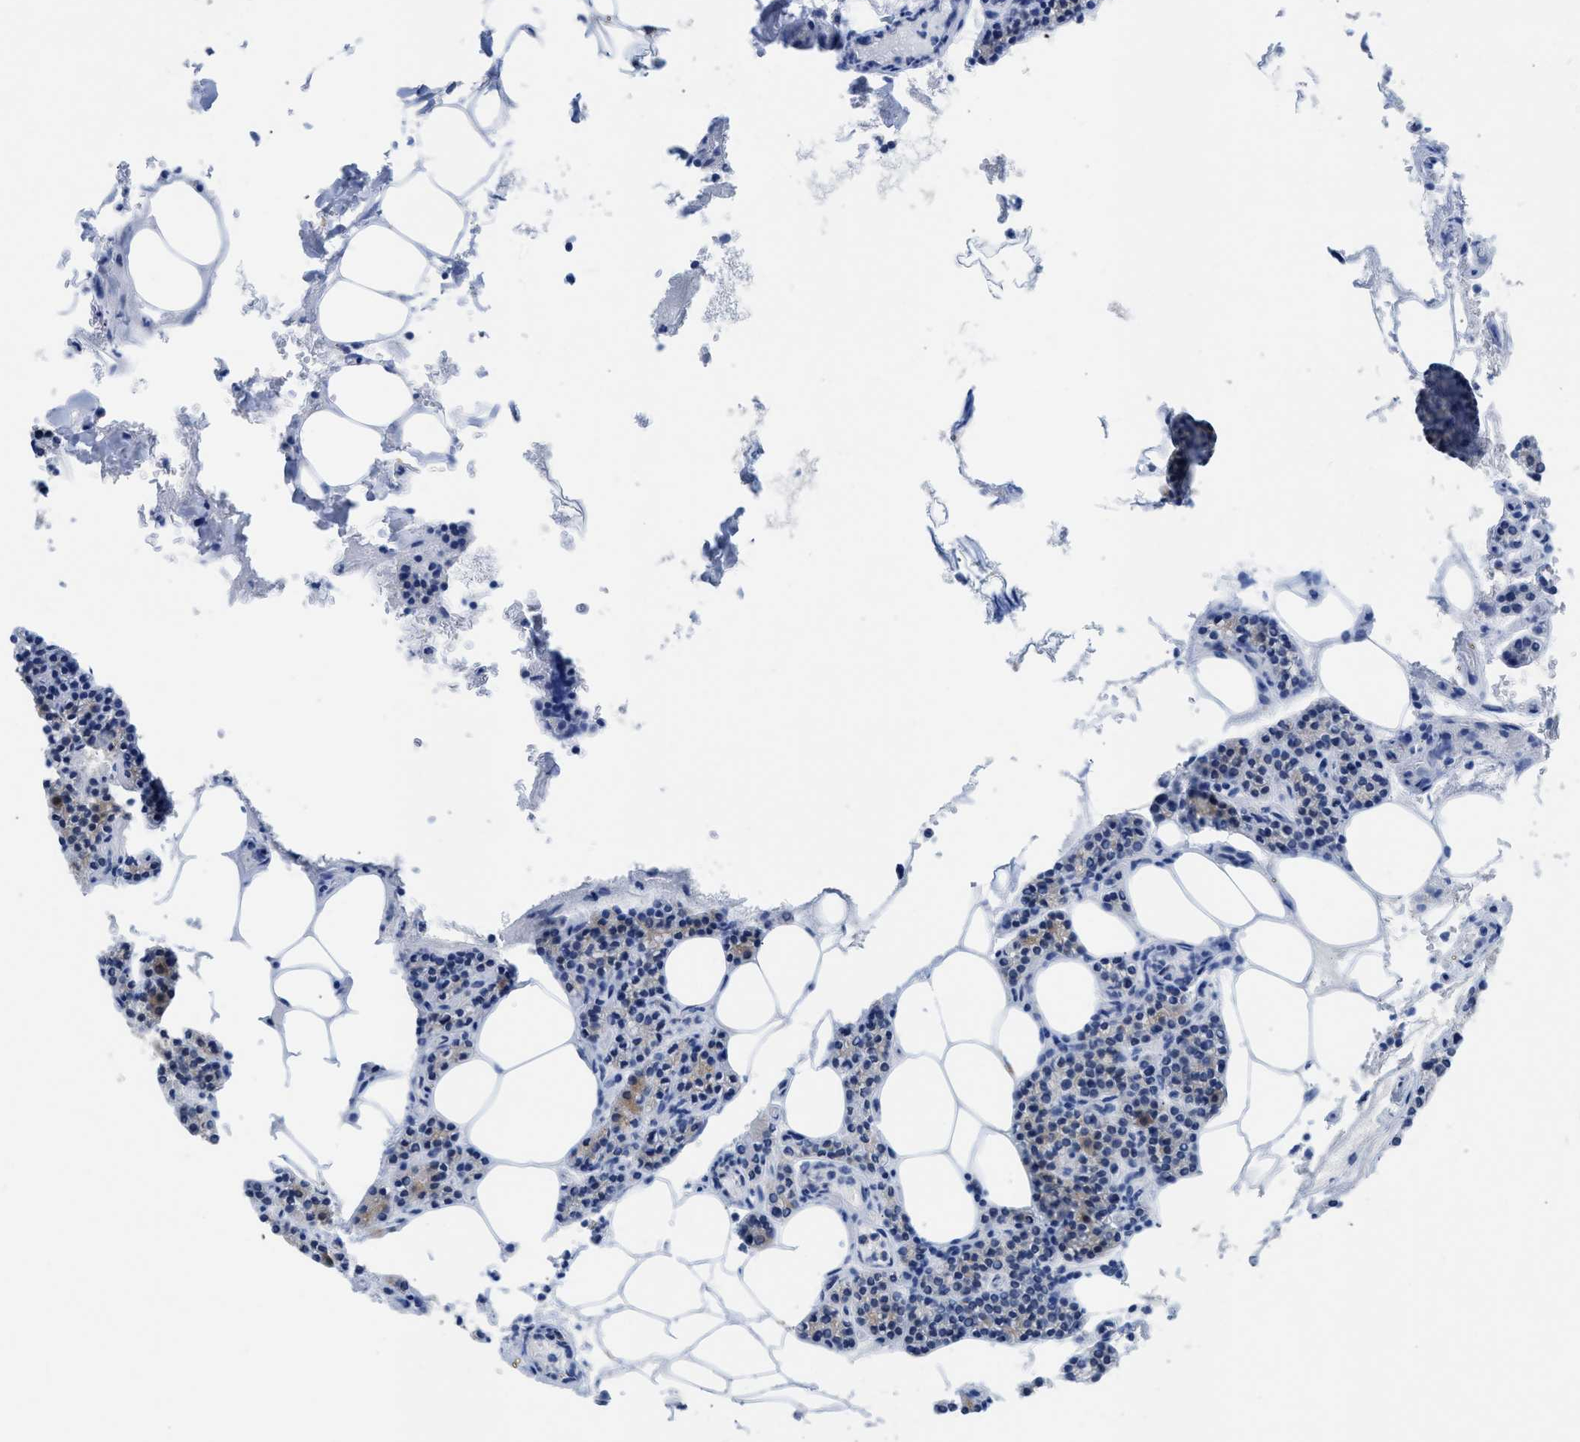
{"staining": {"intensity": "negative", "quantity": "none", "location": "none"}, "tissue": "parathyroid gland", "cell_type": "Glandular cells", "image_type": "normal", "snomed": [{"axis": "morphology", "description": "Normal tissue, NOS"}, {"axis": "morphology", "description": "Adenoma, NOS"}, {"axis": "topography", "description": "Parathyroid gland"}], "caption": "Immunohistochemical staining of unremarkable human parathyroid gland demonstrates no significant staining in glandular cells.", "gene": "ETFA", "patient": {"sex": "female", "age": 70}}